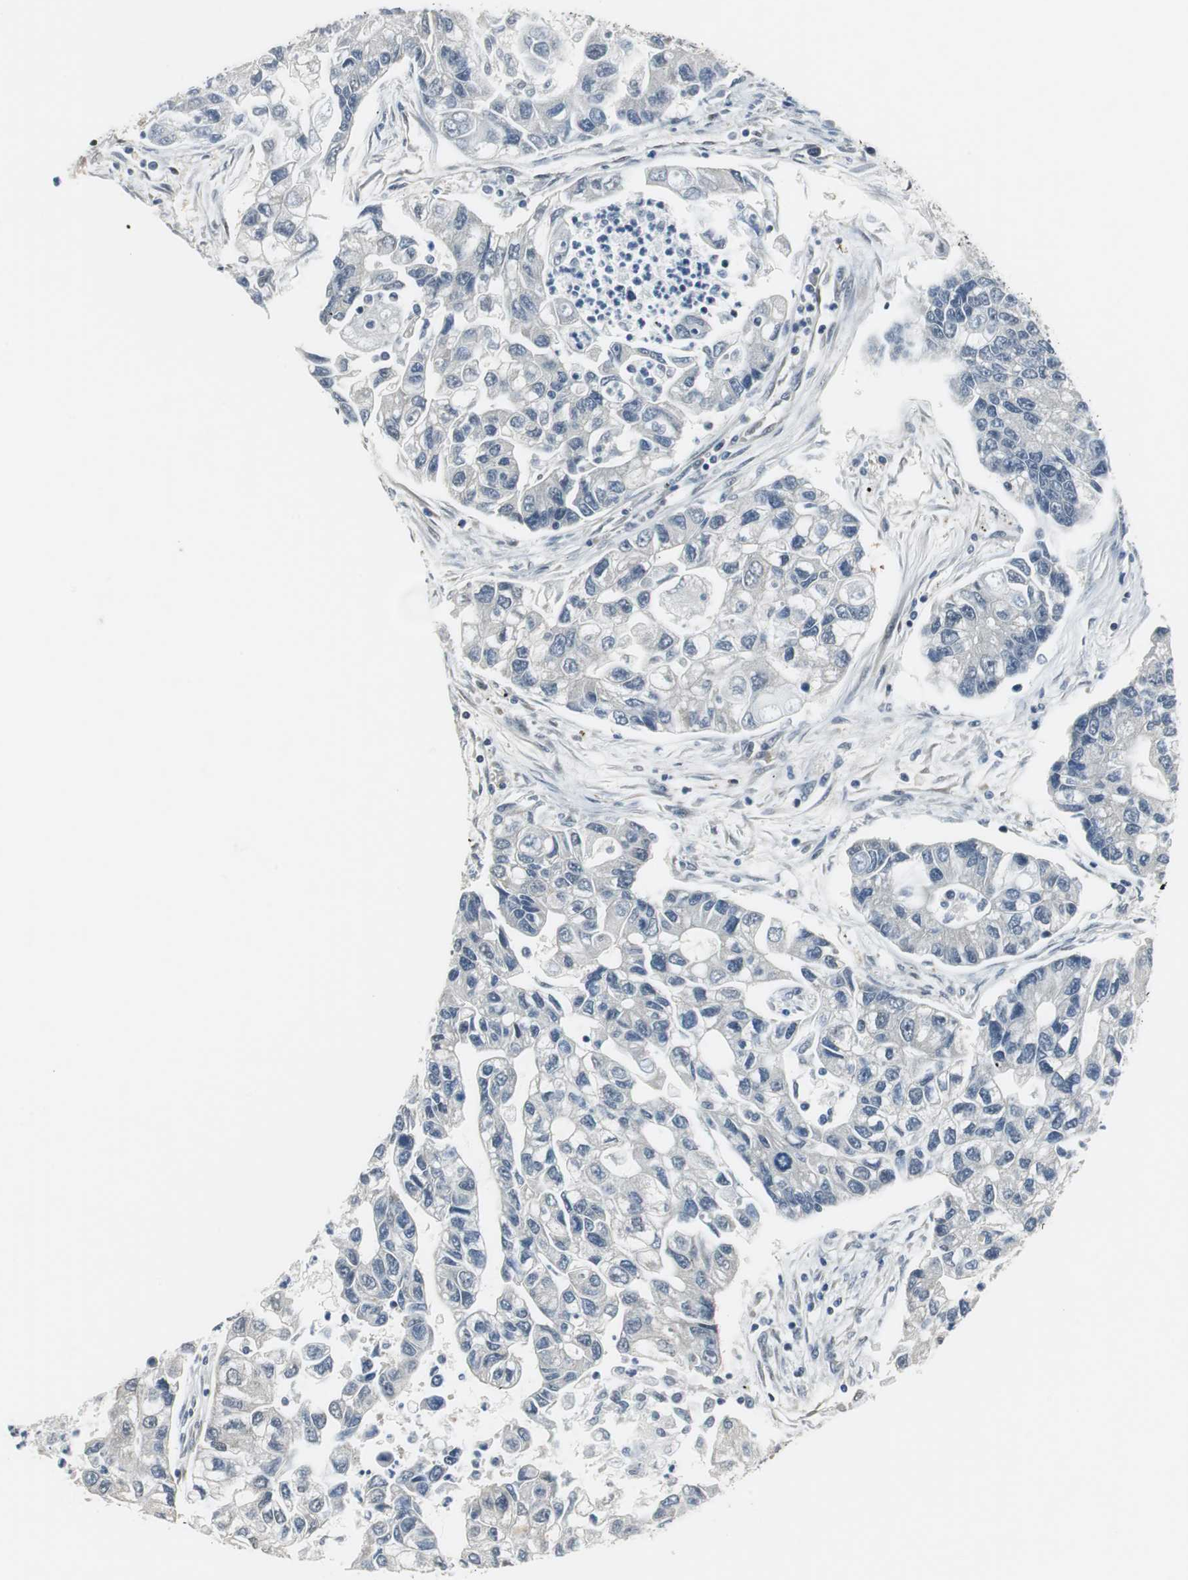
{"staining": {"intensity": "negative", "quantity": "none", "location": "none"}, "tissue": "lung cancer", "cell_type": "Tumor cells", "image_type": "cancer", "snomed": [{"axis": "morphology", "description": "Adenocarcinoma, NOS"}, {"axis": "topography", "description": "Lung"}], "caption": "This photomicrograph is of lung cancer stained with immunohistochemistry (IHC) to label a protein in brown with the nuclei are counter-stained blue. There is no staining in tumor cells. (DAB IHC visualized using brightfield microscopy, high magnification).", "gene": "MAFB", "patient": {"sex": "female", "age": 51}}